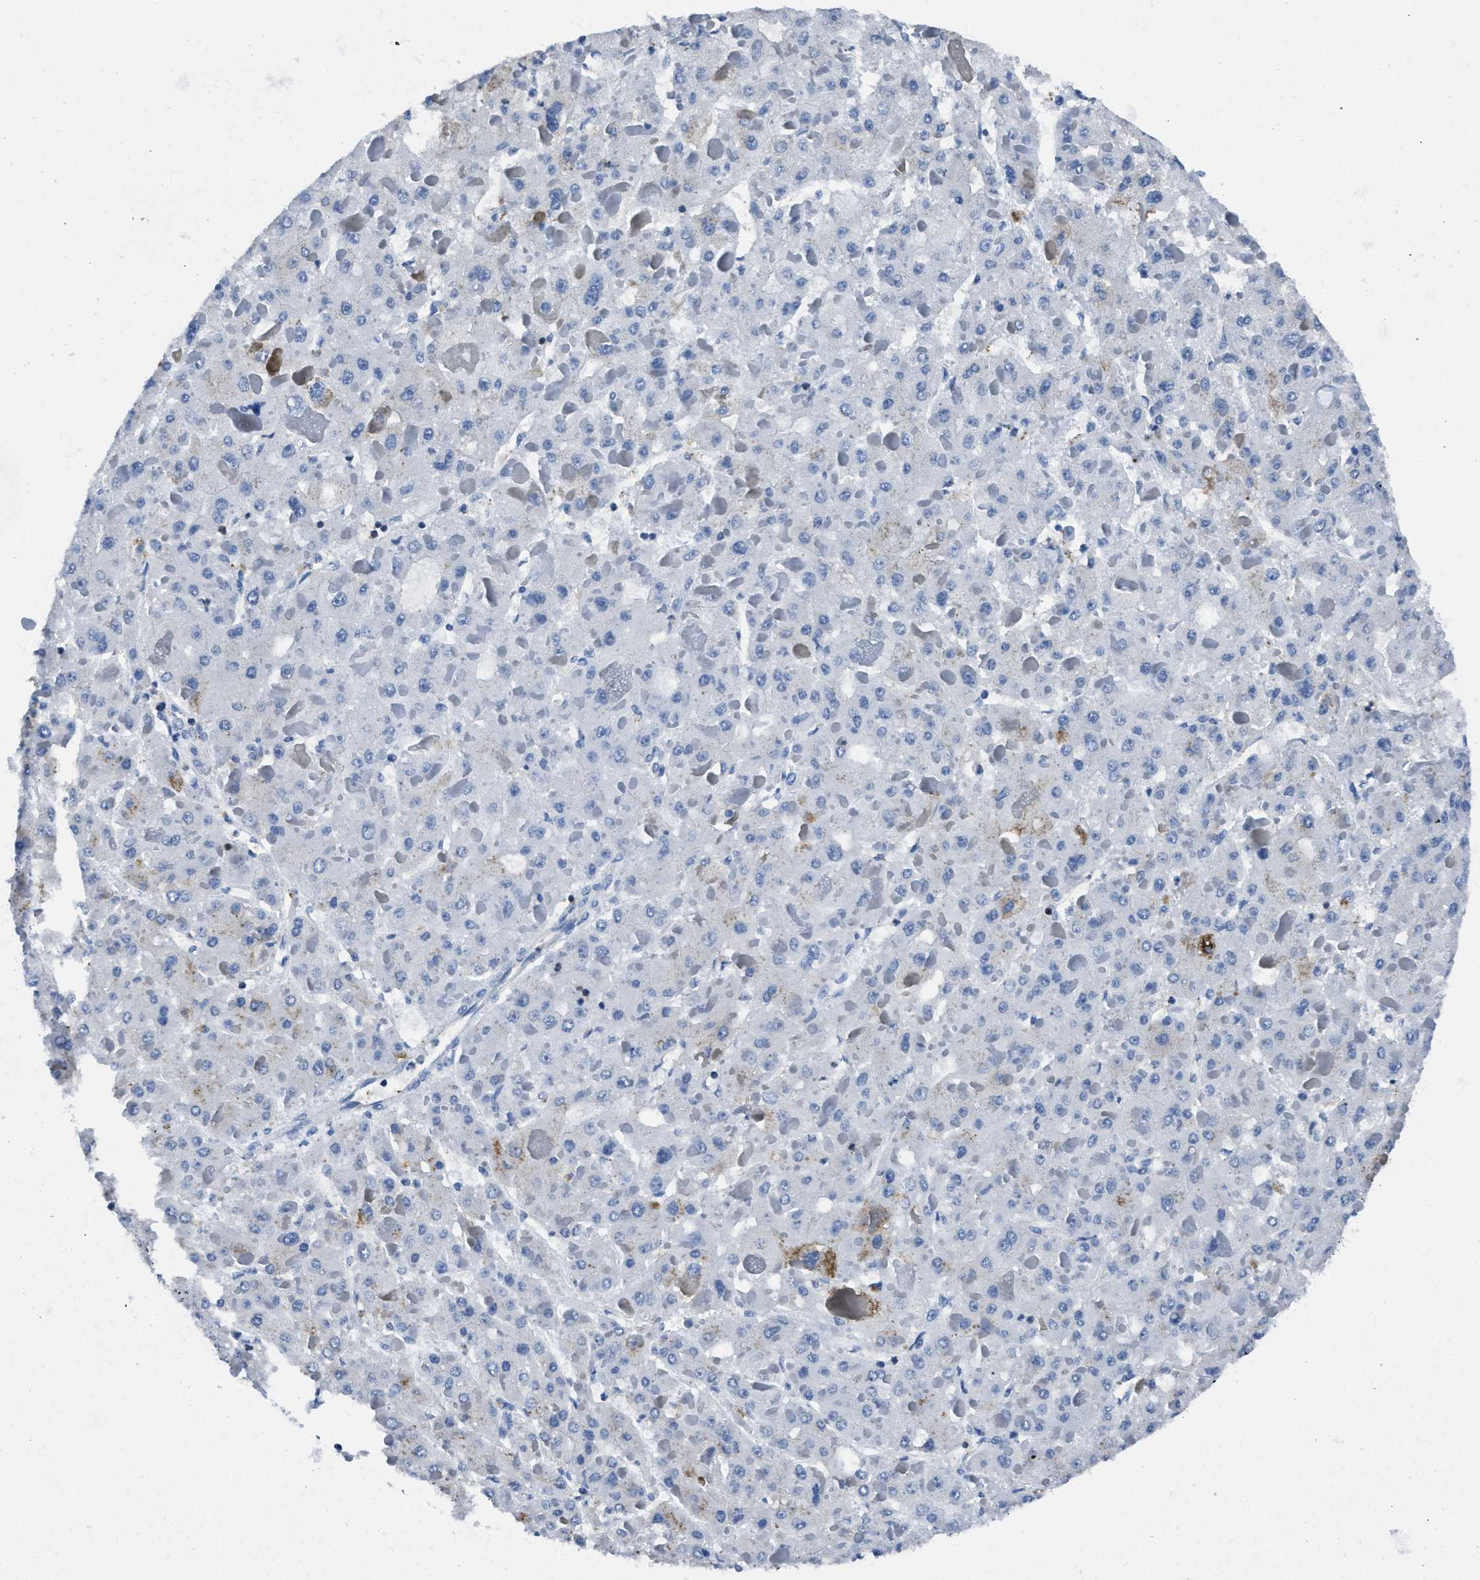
{"staining": {"intensity": "negative", "quantity": "none", "location": "none"}, "tissue": "liver cancer", "cell_type": "Tumor cells", "image_type": "cancer", "snomed": [{"axis": "morphology", "description": "Carcinoma, Hepatocellular, NOS"}, {"axis": "topography", "description": "Liver"}], "caption": "There is no significant expression in tumor cells of liver hepatocellular carcinoma.", "gene": "ITGA3", "patient": {"sex": "female", "age": 73}}